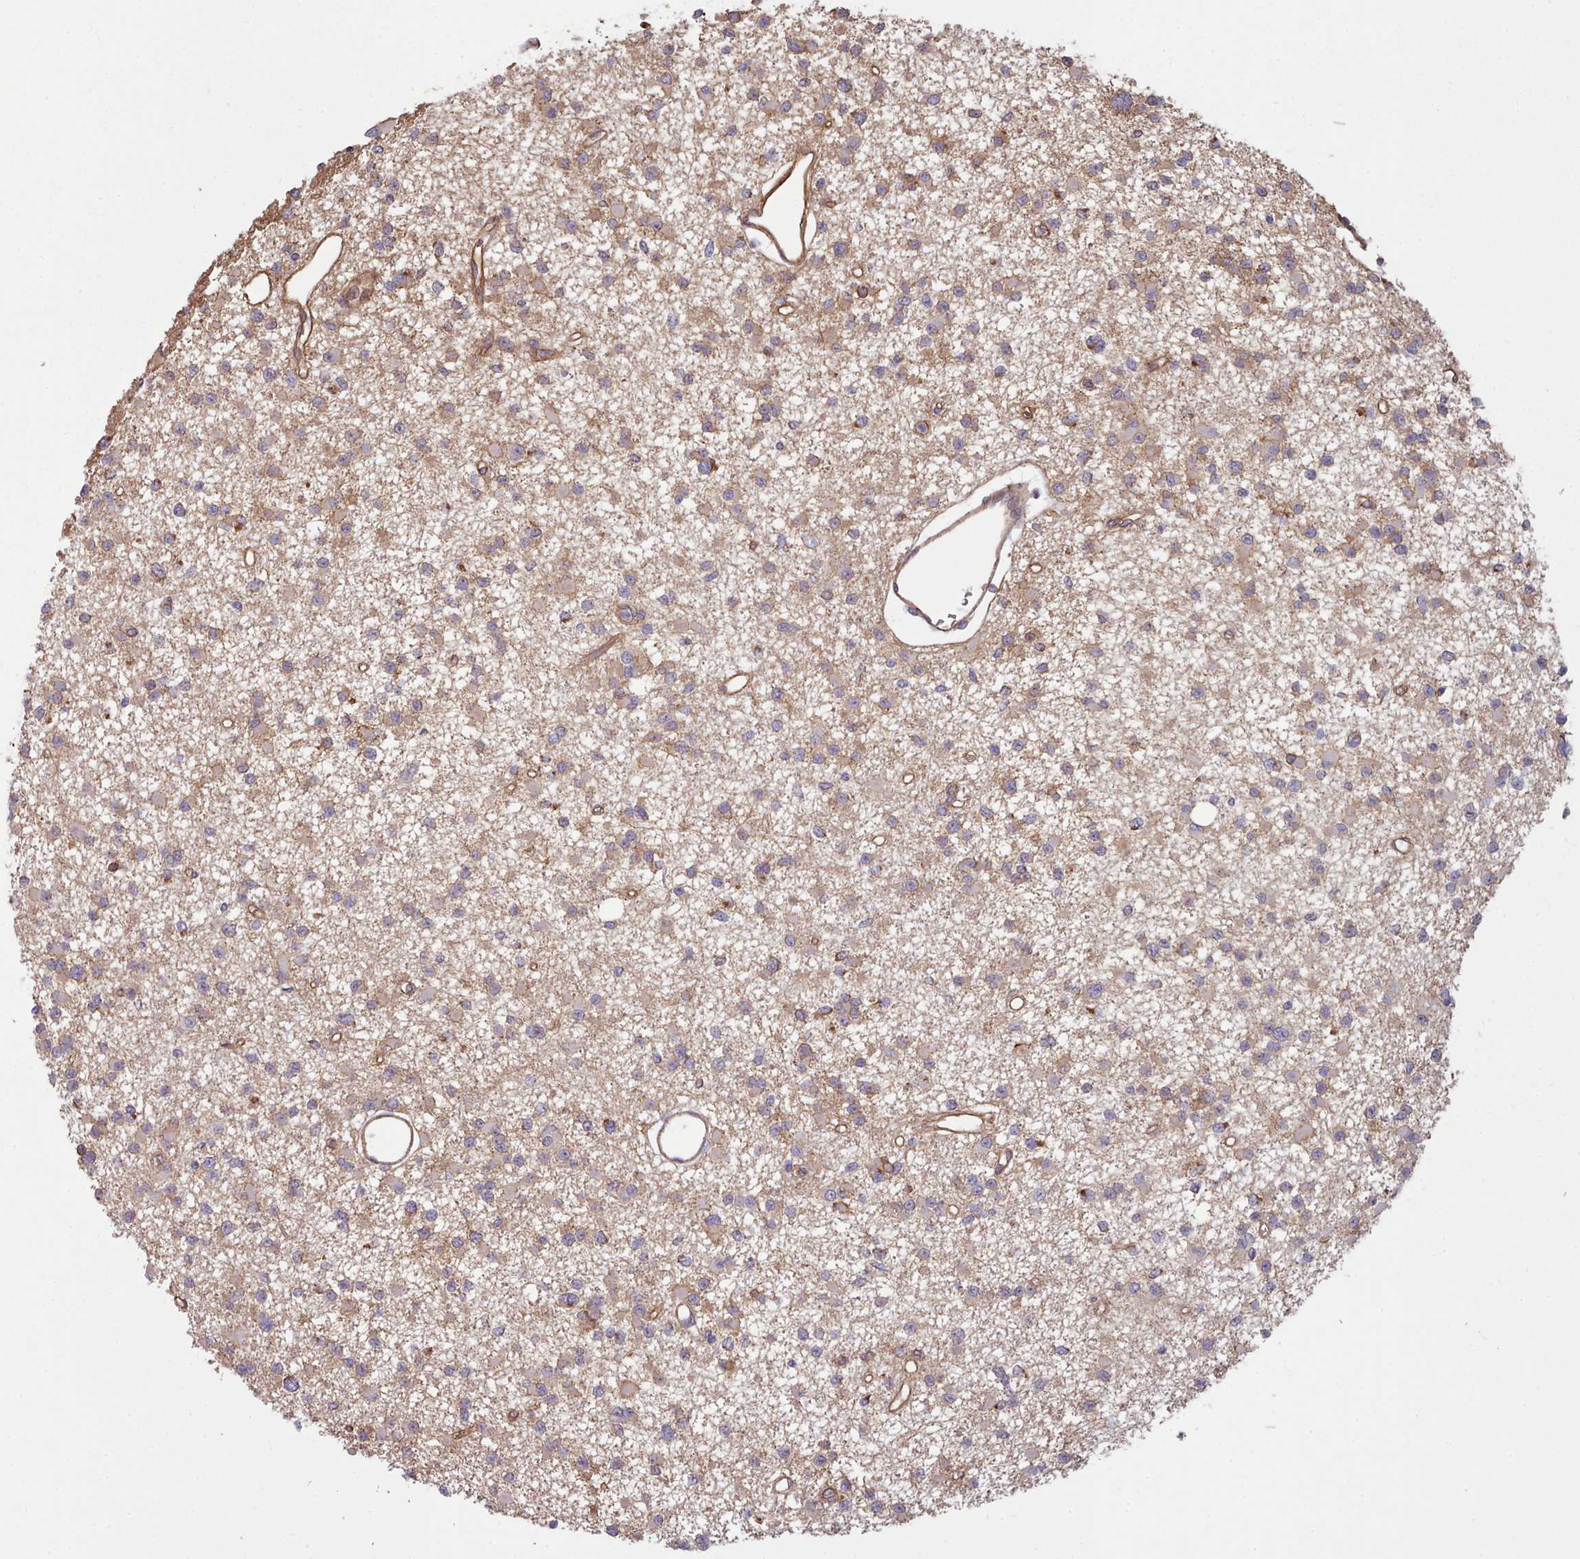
{"staining": {"intensity": "weak", "quantity": "25%-75%", "location": "cytoplasmic/membranous"}, "tissue": "glioma", "cell_type": "Tumor cells", "image_type": "cancer", "snomed": [{"axis": "morphology", "description": "Glioma, malignant, Low grade"}, {"axis": "topography", "description": "Brain"}], "caption": "Immunohistochemistry (DAB) staining of human low-grade glioma (malignant) reveals weak cytoplasmic/membranous protein positivity in about 25%-75% of tumor cells.", "gene": "MRPL46", "patient": {"sex": "female", "age": 22}}